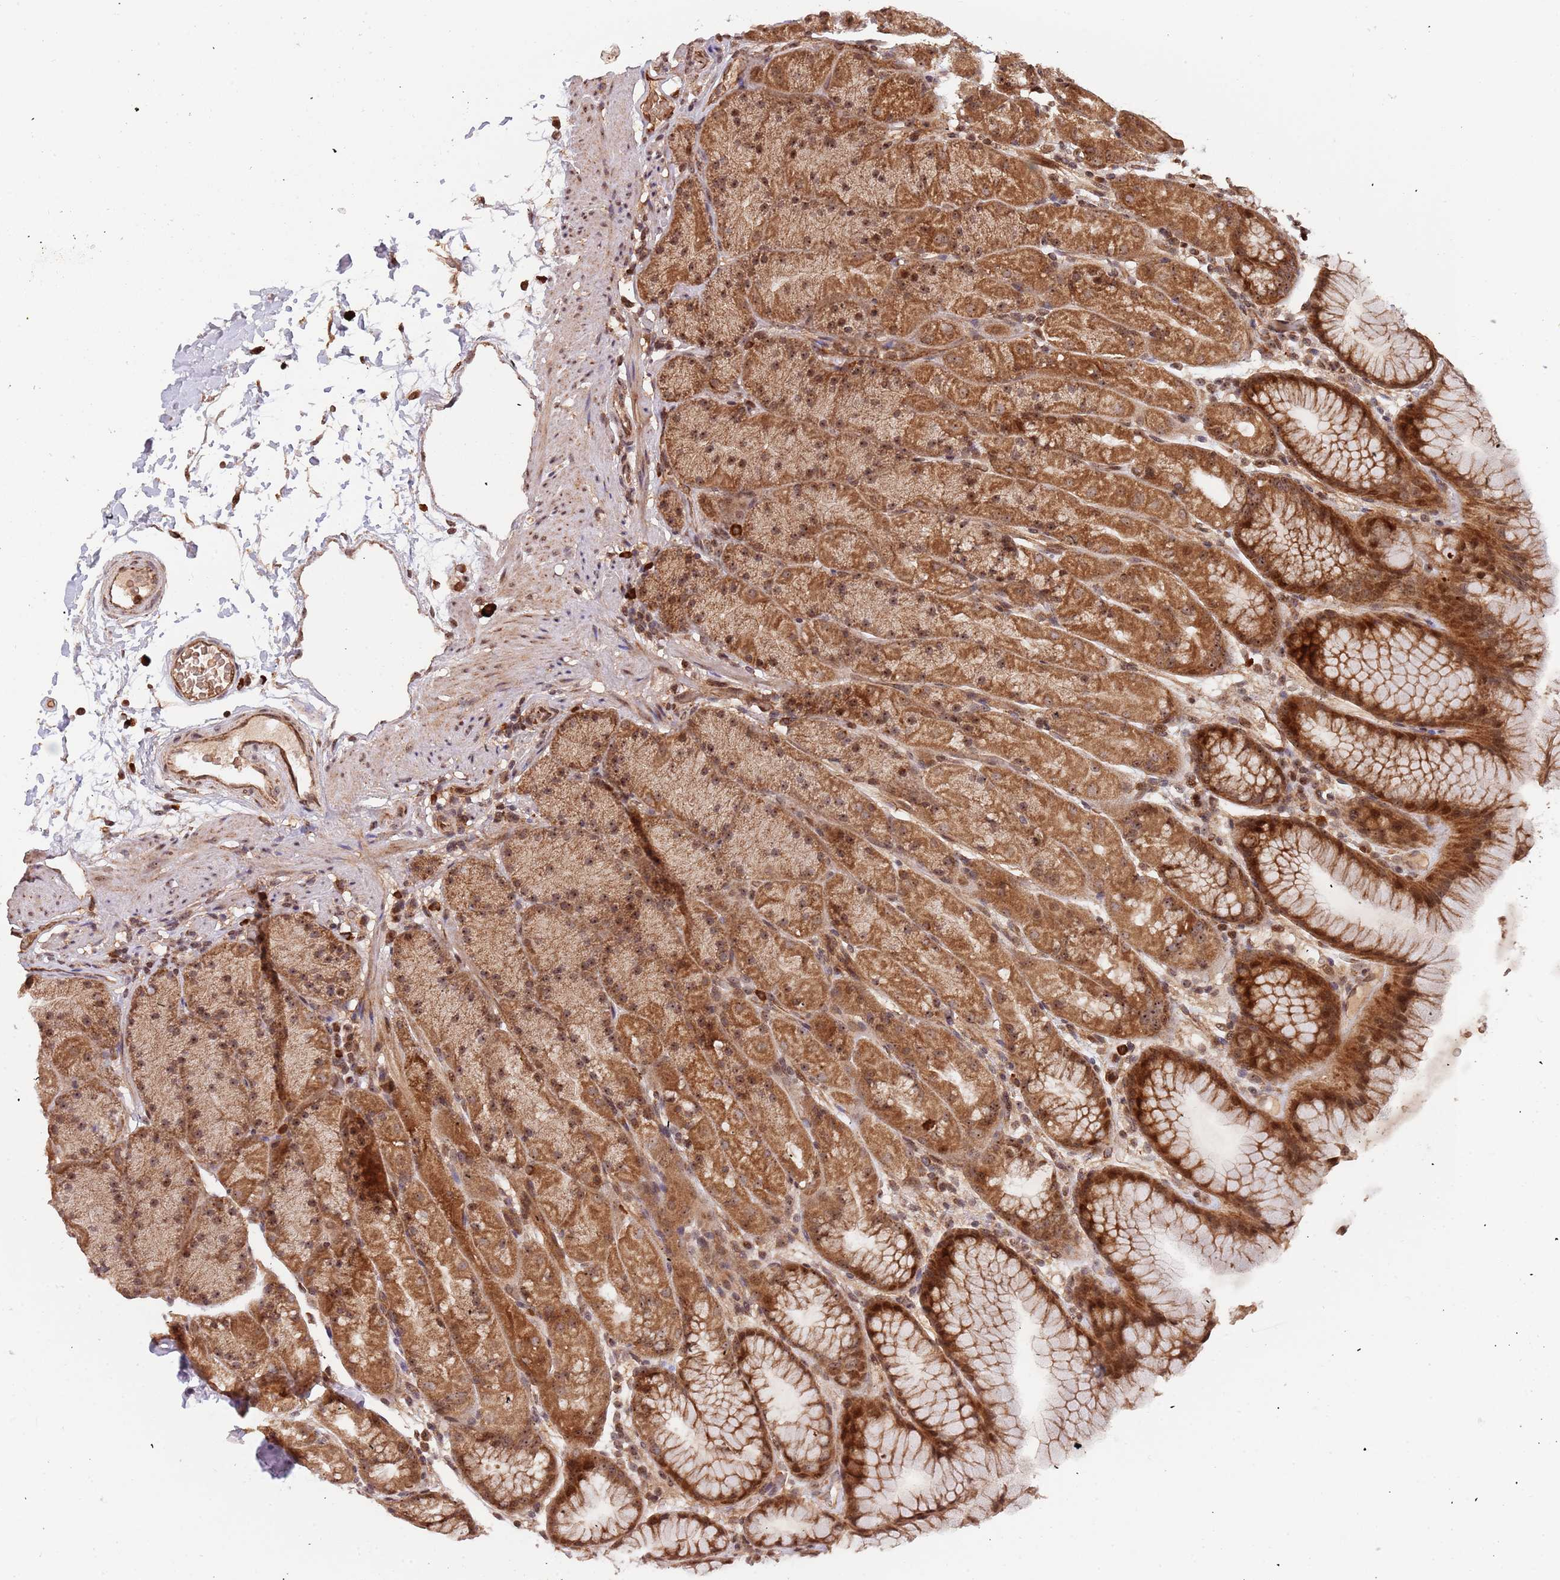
{"staining": {"intensity": "moderate", "quantity": ">75%", "location": "cytoplasmic/membranous,nuclear"}, "tissue": "stomach", "cell_type": "Glandular cells", "image_type": "normal", "snomed": [{"axis": "morphology", "description": "Normal tissue, NOS"}, {"axis": "topography", "description": "Stomach, upper"}, {"axis": "topography", "description": "Stomach, lower"}], "caption": "This histopathology image shows immunohistochemistry (IHC) staining of benign human stomach, with medium moderate cytoplasmic/membranous,nuclear positivity in approximately >75% of glandular cells.", "gene": "DCHS1", "patient": {"sex": "male", "age": 67}}